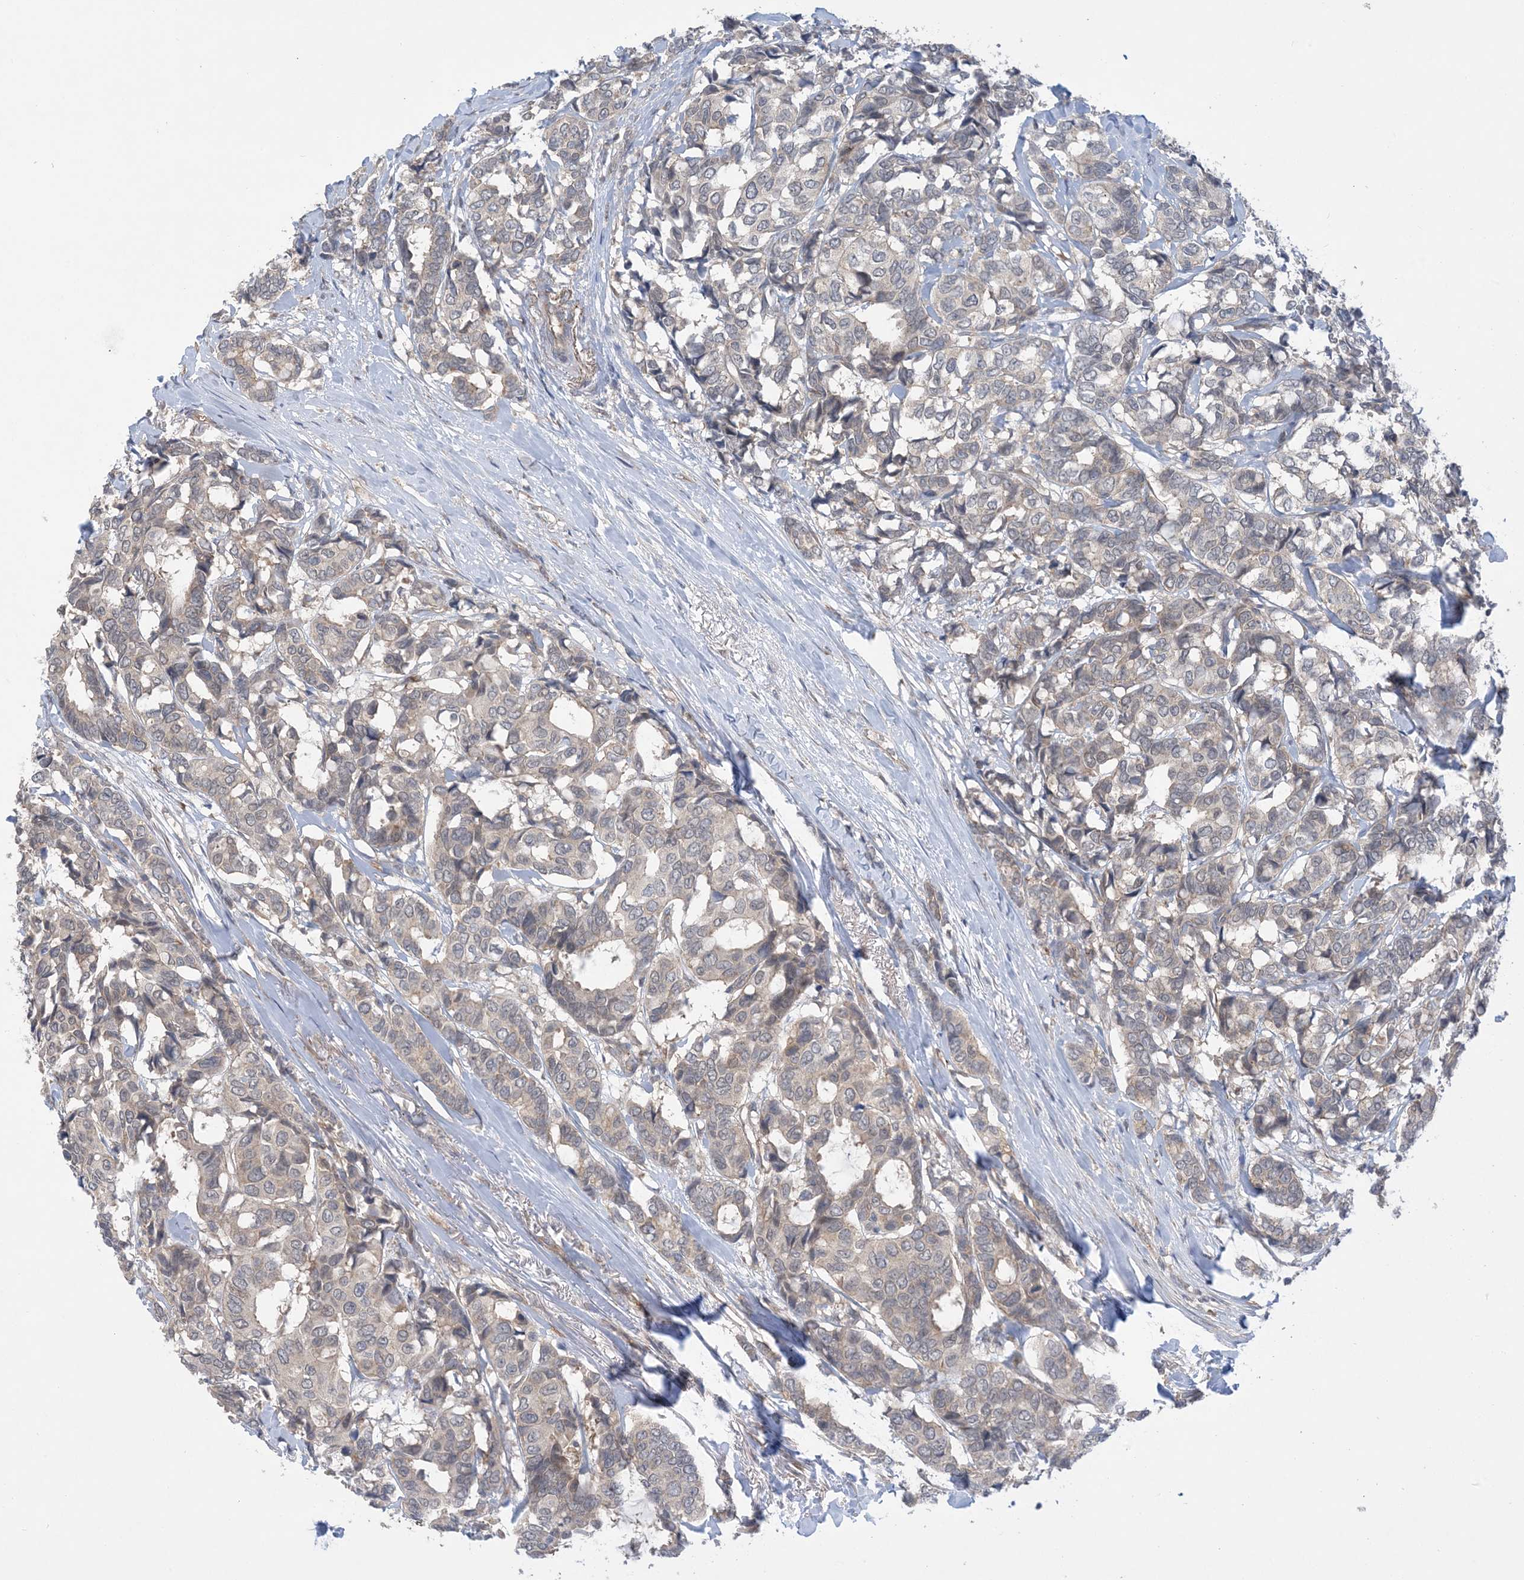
{"staining": {"intensity": "weak", "quantity": "<25%", "location": "cytoplasmic/membranous"}, "tissue": "breast cancer", "cell_type": "Tumor cells", "image_type": "cancer", "snomed": [{"axis": "morphology", "description": "Duct carcinoma"}, {"axis": "topography", "description": "Breast"}], "caption": "This is an immunohistochemistry (IHC) histopathology image of human breast cancer (invasive ductal carcinoma). There is no staining in tumor cells.", "gene": "EHBP1", "patient": {"sex": "female", "age": 87}}